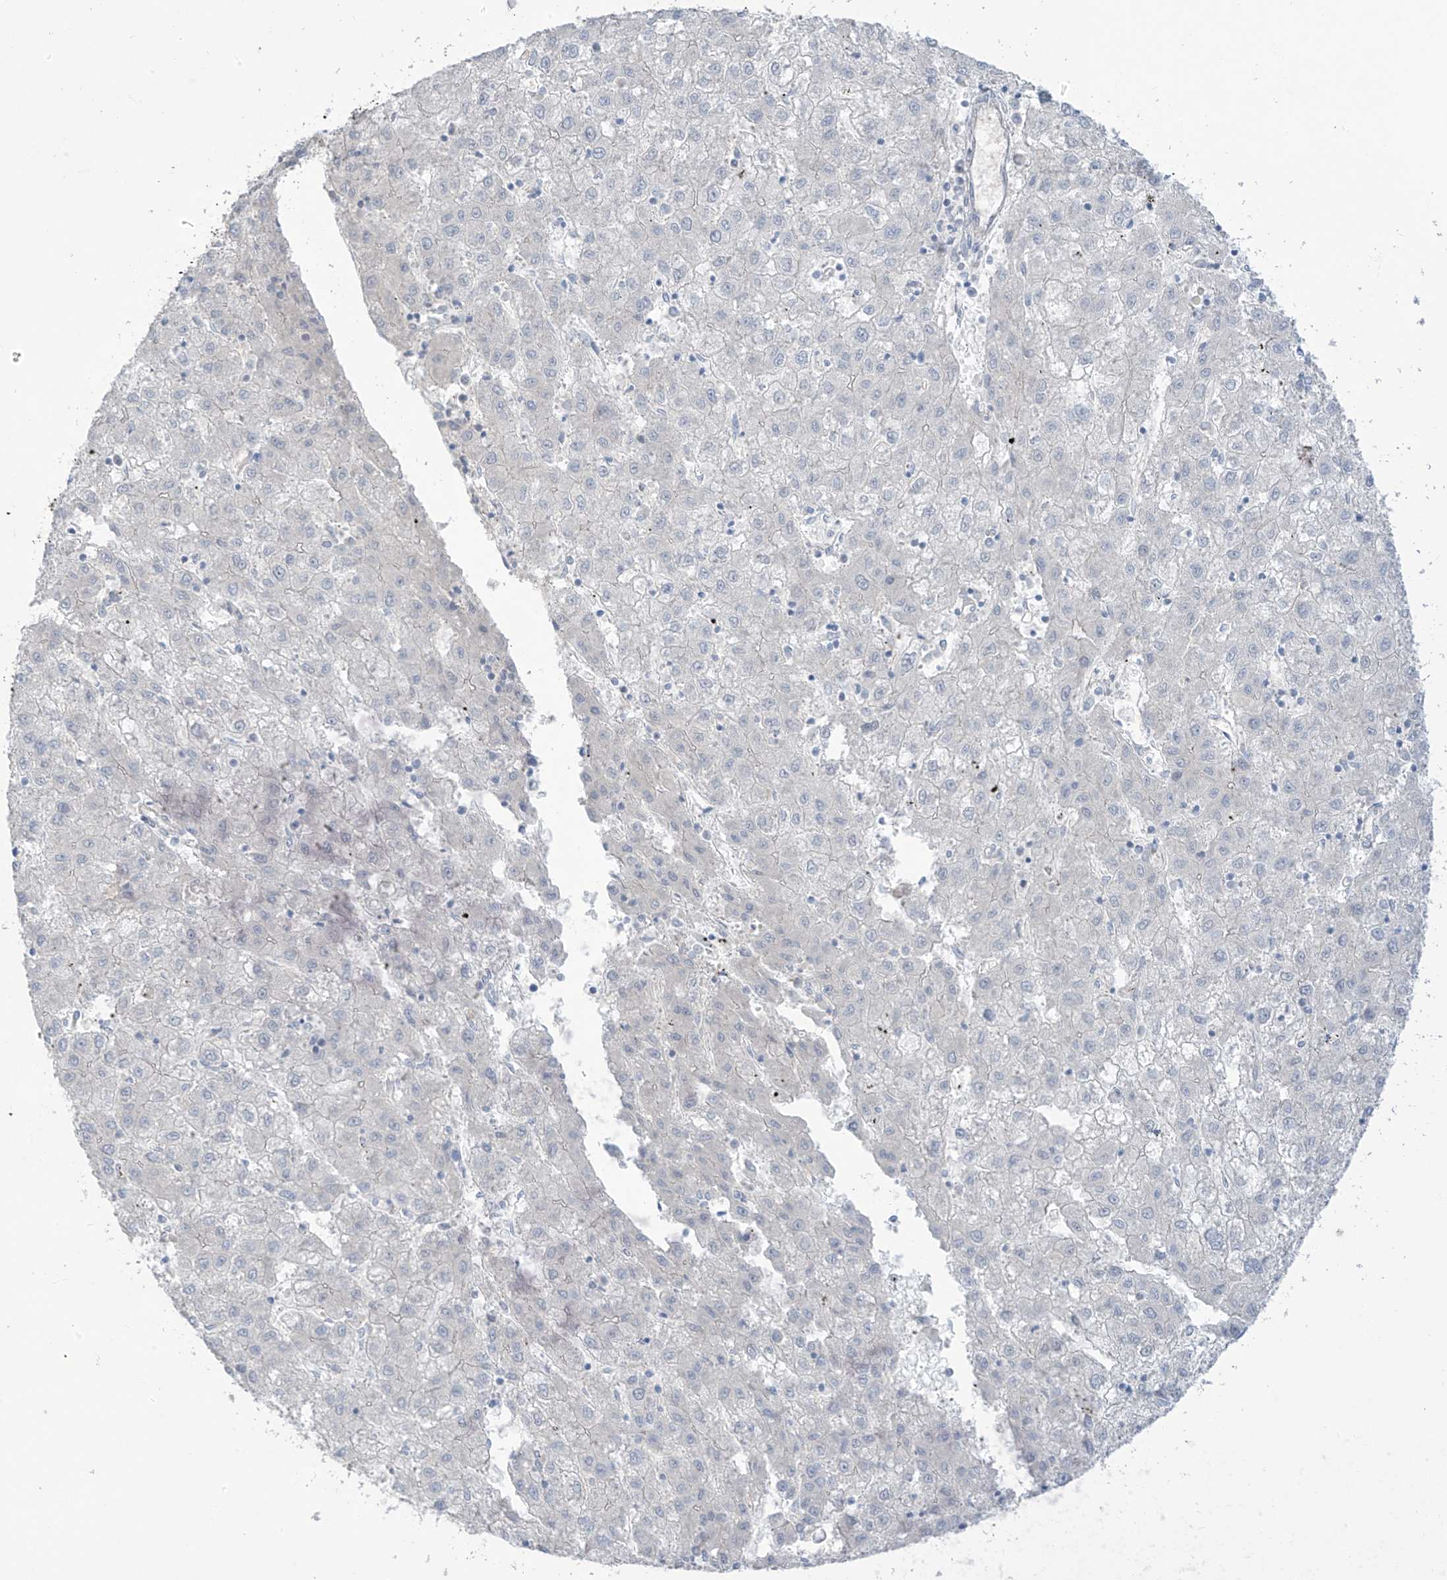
{"staining": {"intensity": "negative", "quantity": "none", "location": "none"}, "tissue": "liver cancer", "cell_type": "Tumor cells", "image_type": "cancer", "snomed": [{"axis": "morphology", "description": "Carcinoma, Hepatocellular, NOS"}, {"axis": "topography", "description": "Liver"}], "caption": "Hepatocellular carcinoma (liver) was stained to show a protein in brown. There is no significant staining in tumor cells.", "gene": "EIPR1", "patient": {"sex": "male", "age": 72}}